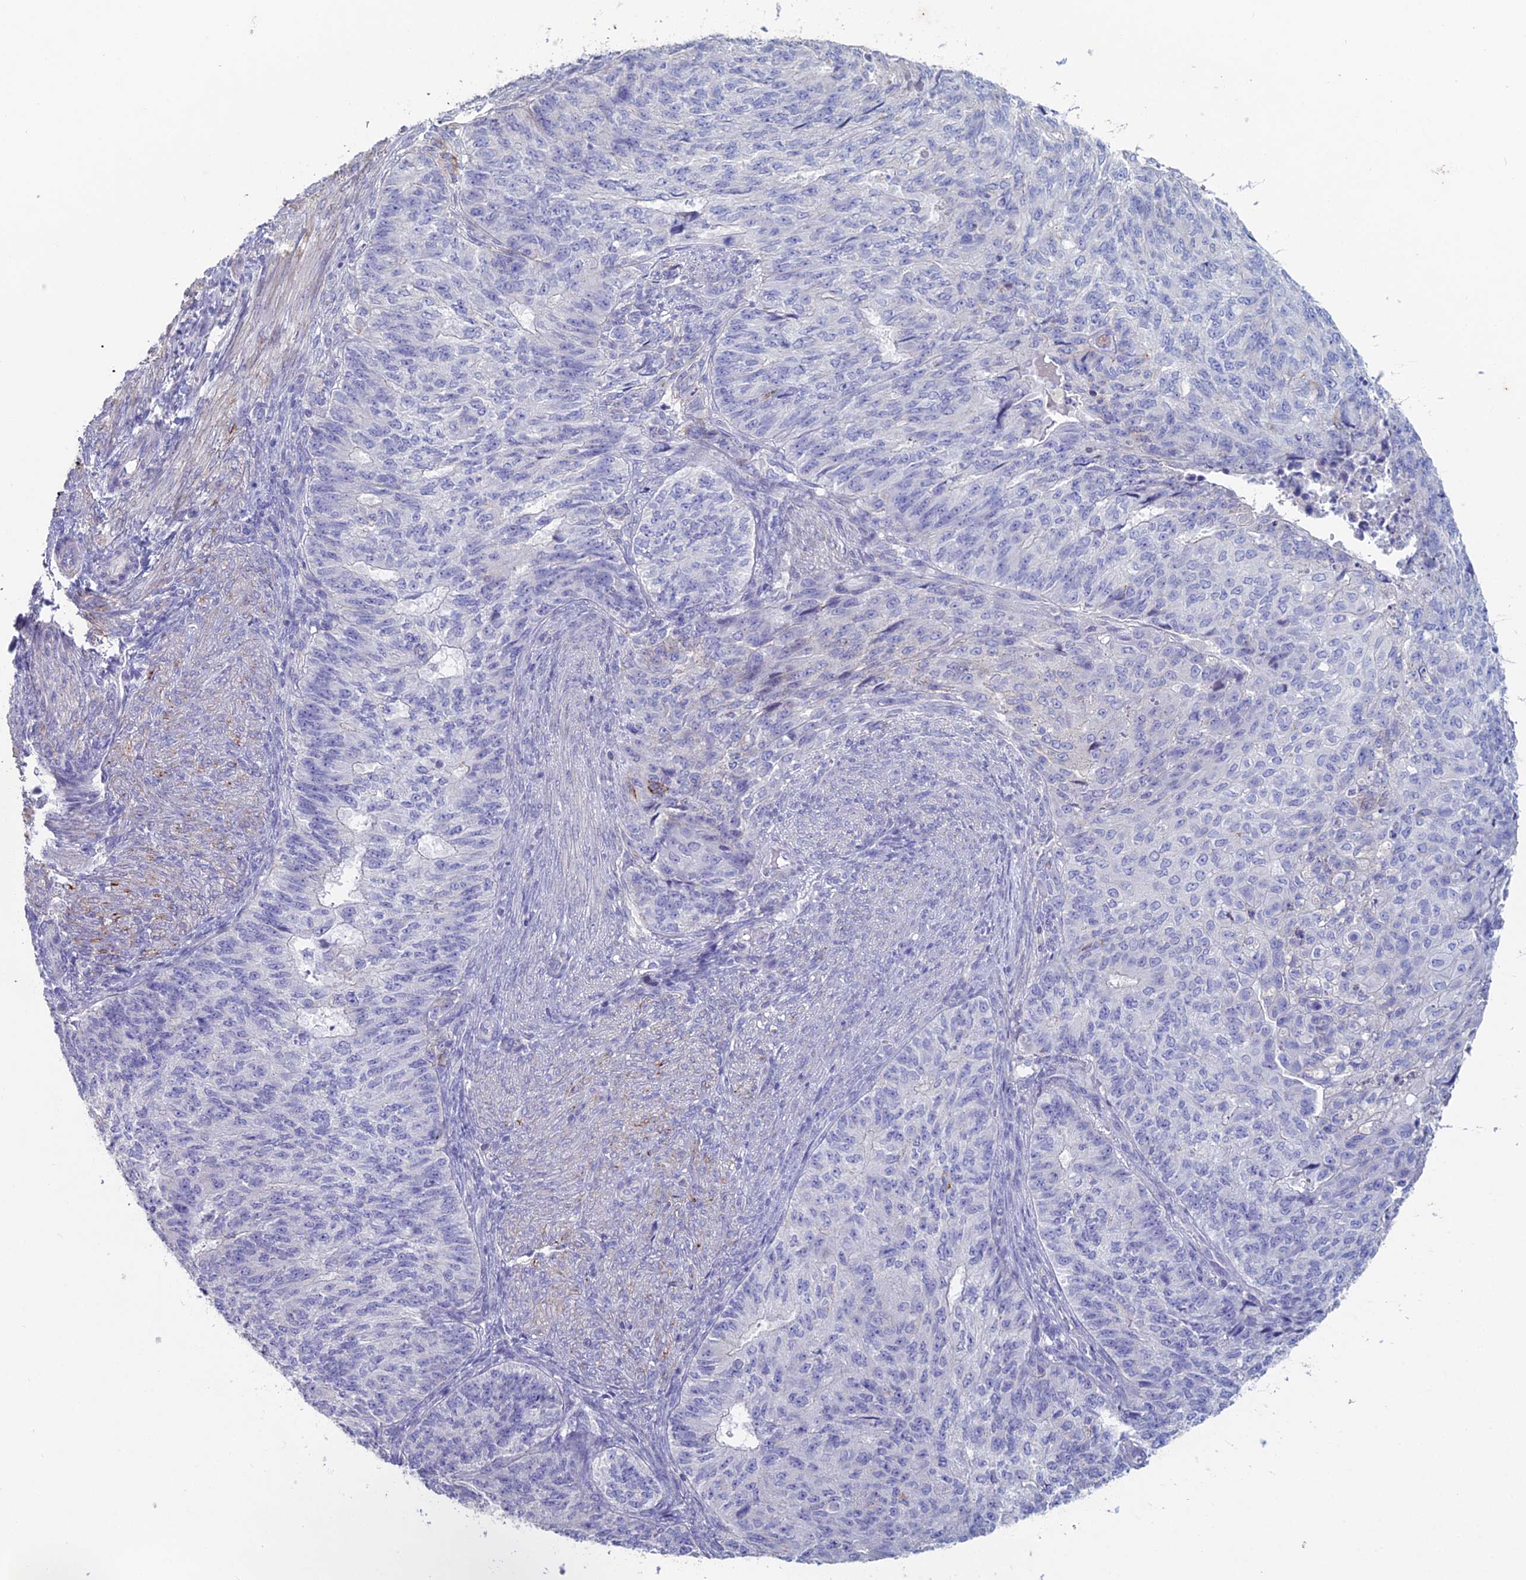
{"staining": {"intensity": "negative", "quantity": "none", "location": "none"}, "tissue": "endometrial cancer", "cell_type": "Tumor cells", "image_type": "cancer", "snomed": [{"axis": "morphology", "description": "Adenocarcinoma, NOS"}, {"axis": "topography", "description": "Endometrium"}], "caption": "Adenocarcinoma (endometrial) was stained to show a protein in brown. There is no significant positivity in tumor cells. (Brightfield microscopy of DAB (3,3'-diaminobenzidine) IHC at high magnification).", "gene": "NCAM1", "patient": {"sex": "female", "age": 32}}